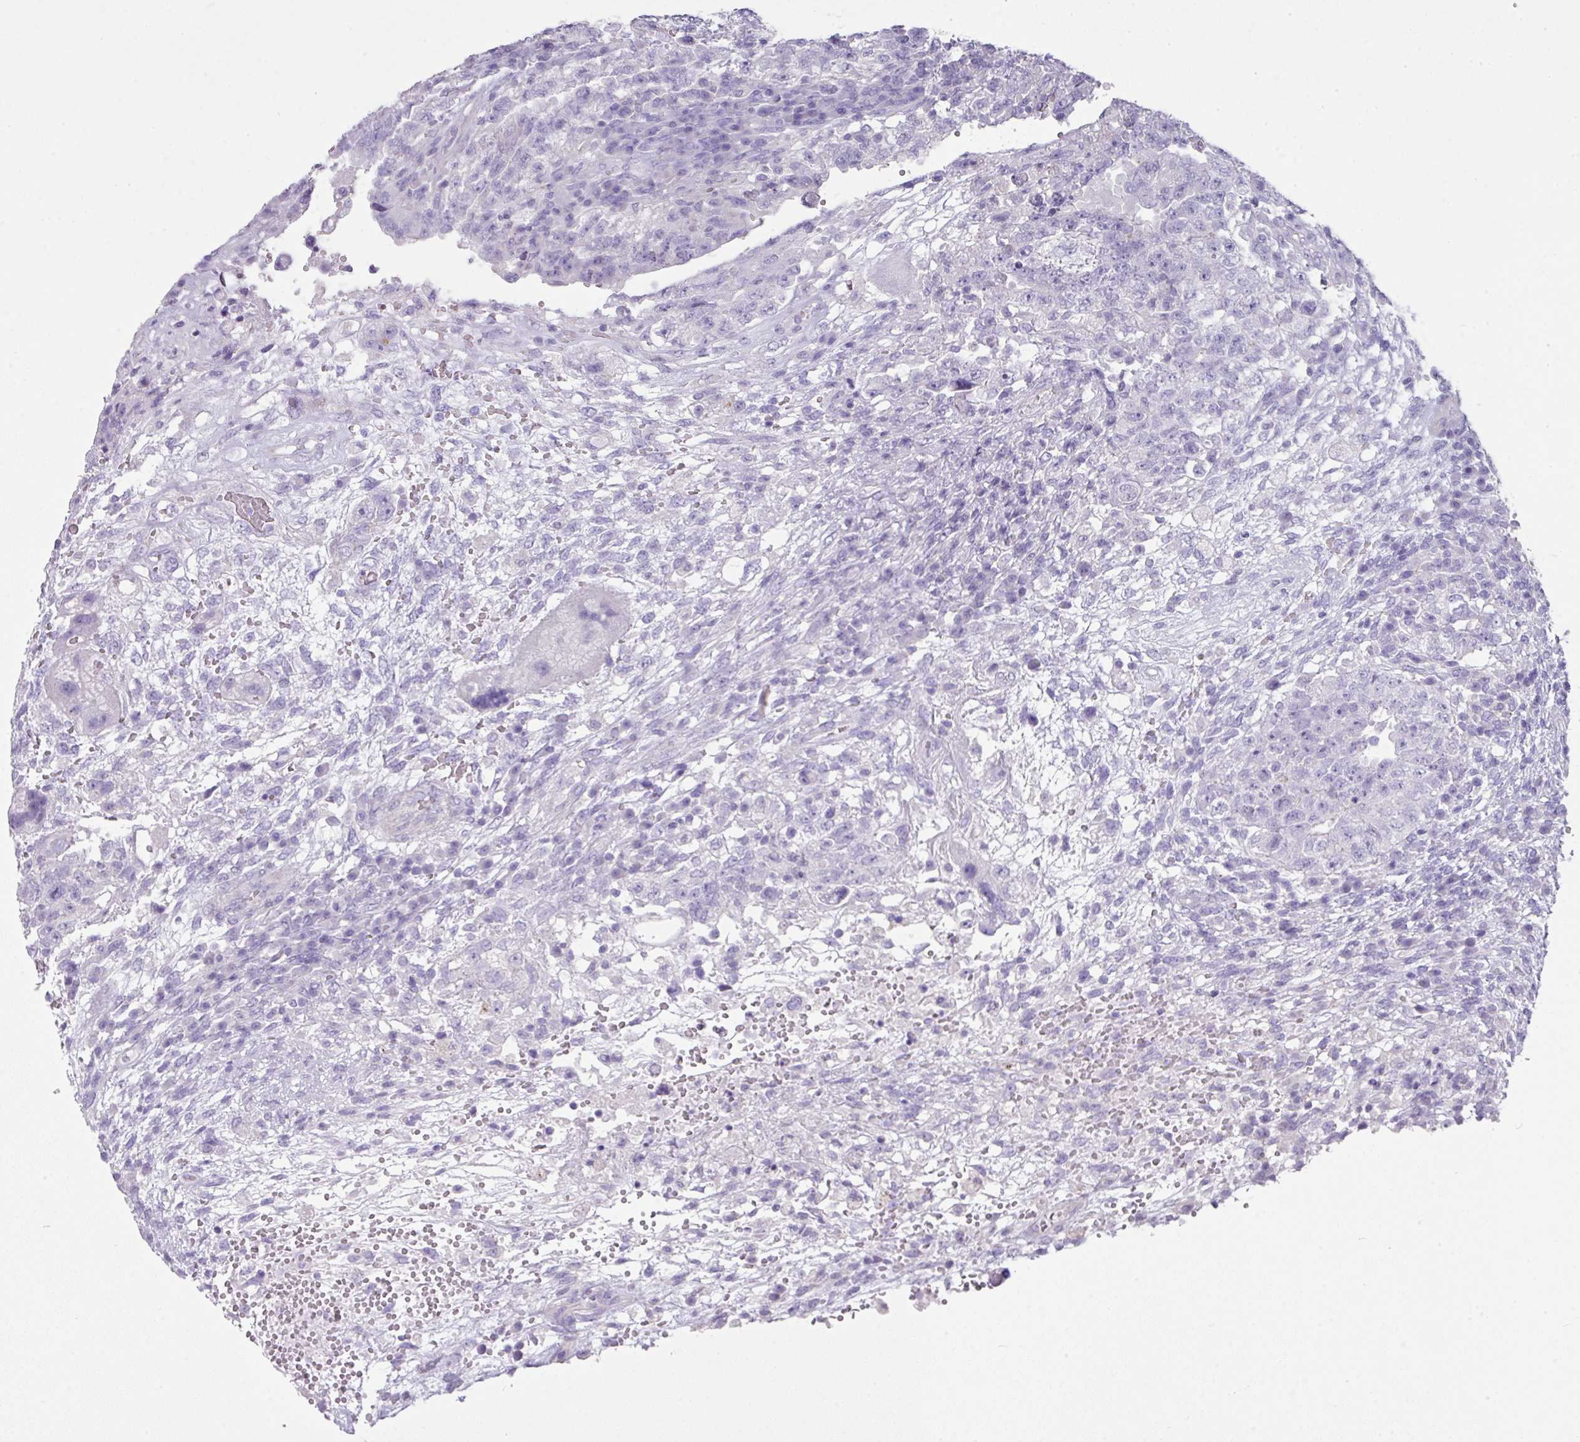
{"staining": {"intensity": "negative", "quantity": "none", "location": "none"}, "tissue": "testis cancer", "cell_type": "Tumor cells", "image_type": "cancer", "snomed": [{"axis": "morphology", "description": "Carcinoma, Embryonal, NOS"}, {"axis": "topography", "description": "Testis"}], "caption": "Immunohistochemical staining of testis cancer shows no significant positivity in tumor cells.", "gene": "GLI4", "patient": {"sex": "male", "age": 26}}